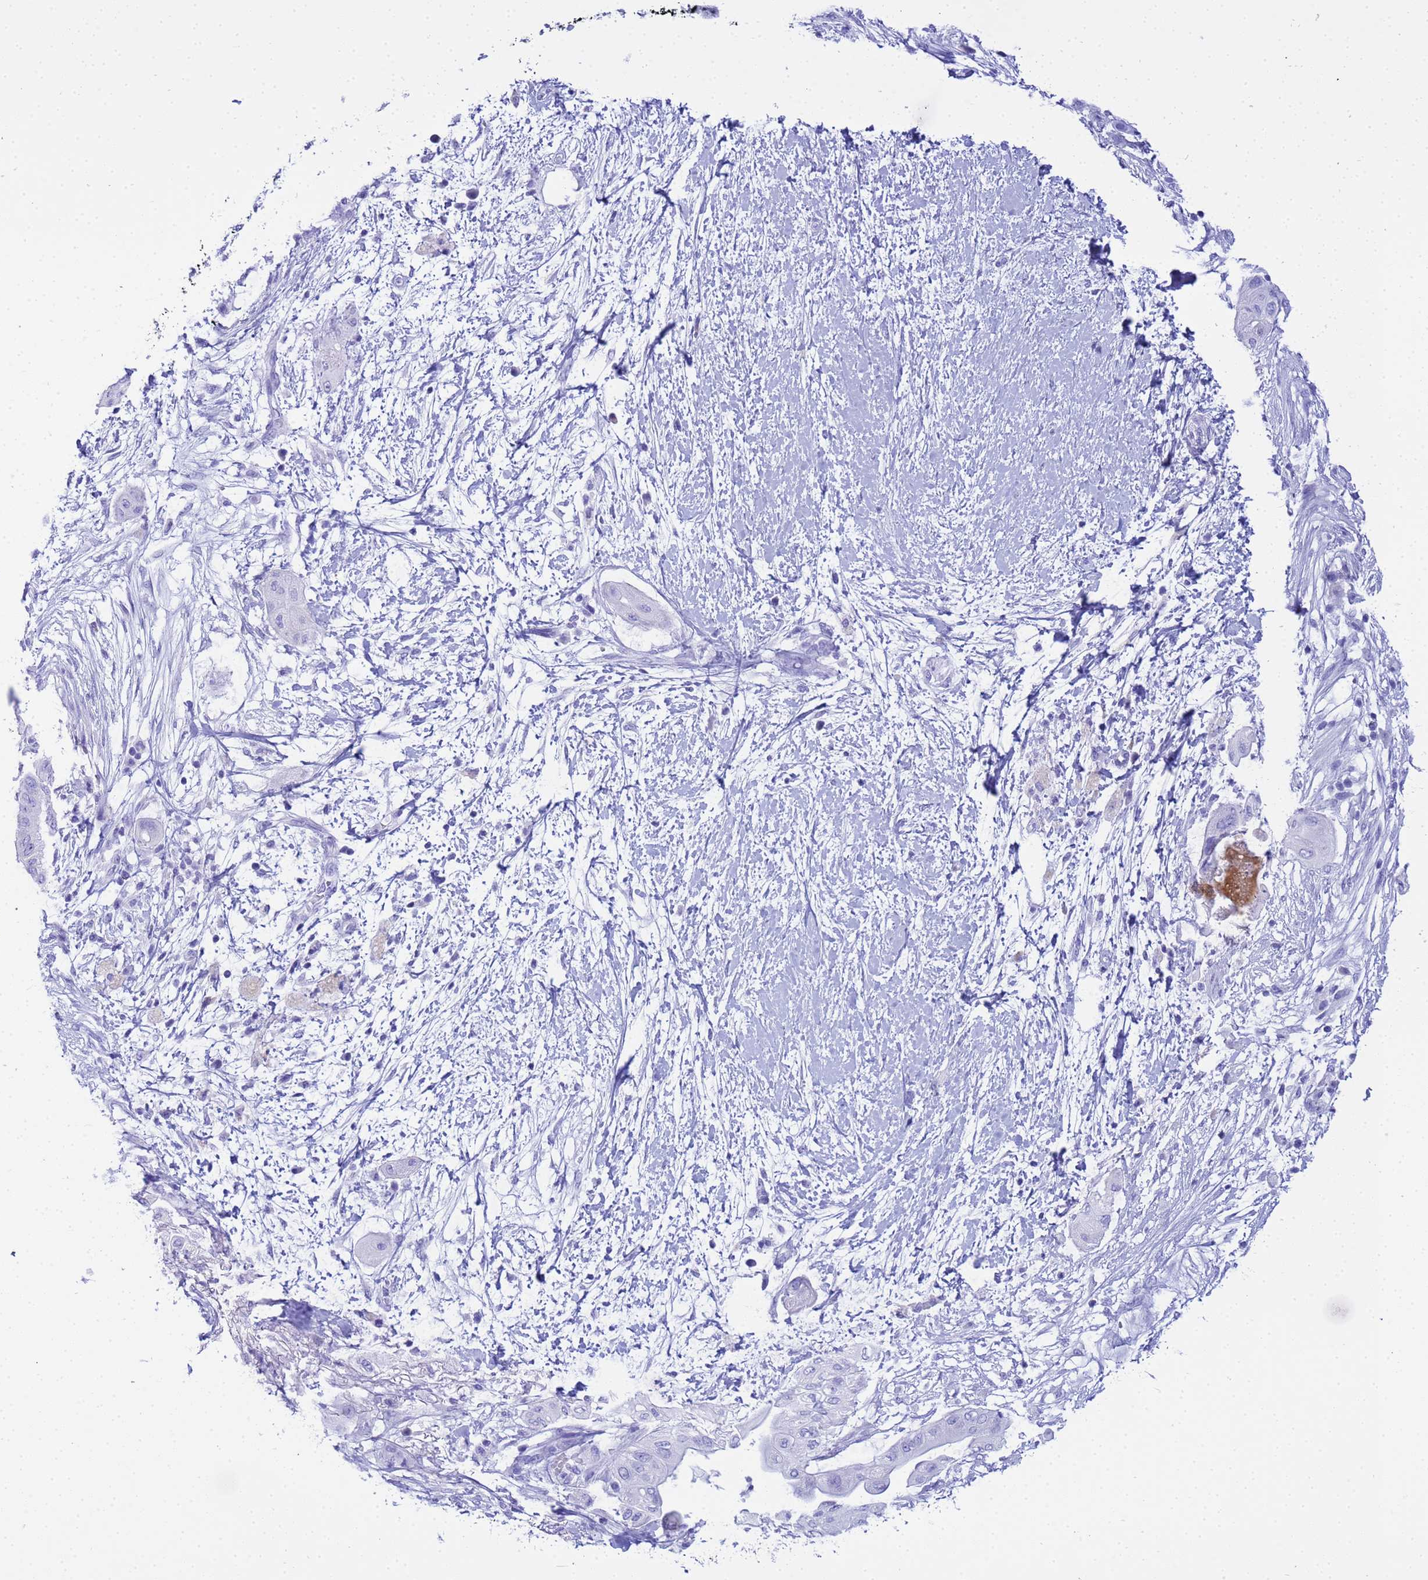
{"staining": {"intensity": "negative", "quantity": "none", "location": "none"}, "tissue": "pancreatic cancer", "cell_type": "Tumor cells", "image_type": "cancer", "snomed": [{"axis": "morphology", "description": "Adenocarcinoma, NOS"}, {"axis": "topography", "description": "Pancreas"}], "caption": "An immunohistochemistry photomicrograph of adenocarcinoma (pancreatic) is shown. There is no staining in tumor cells of adenocarcinoma (pancreatic).", "gene": "AQP12A", "patient": {"sex": "male", "age": 68}}